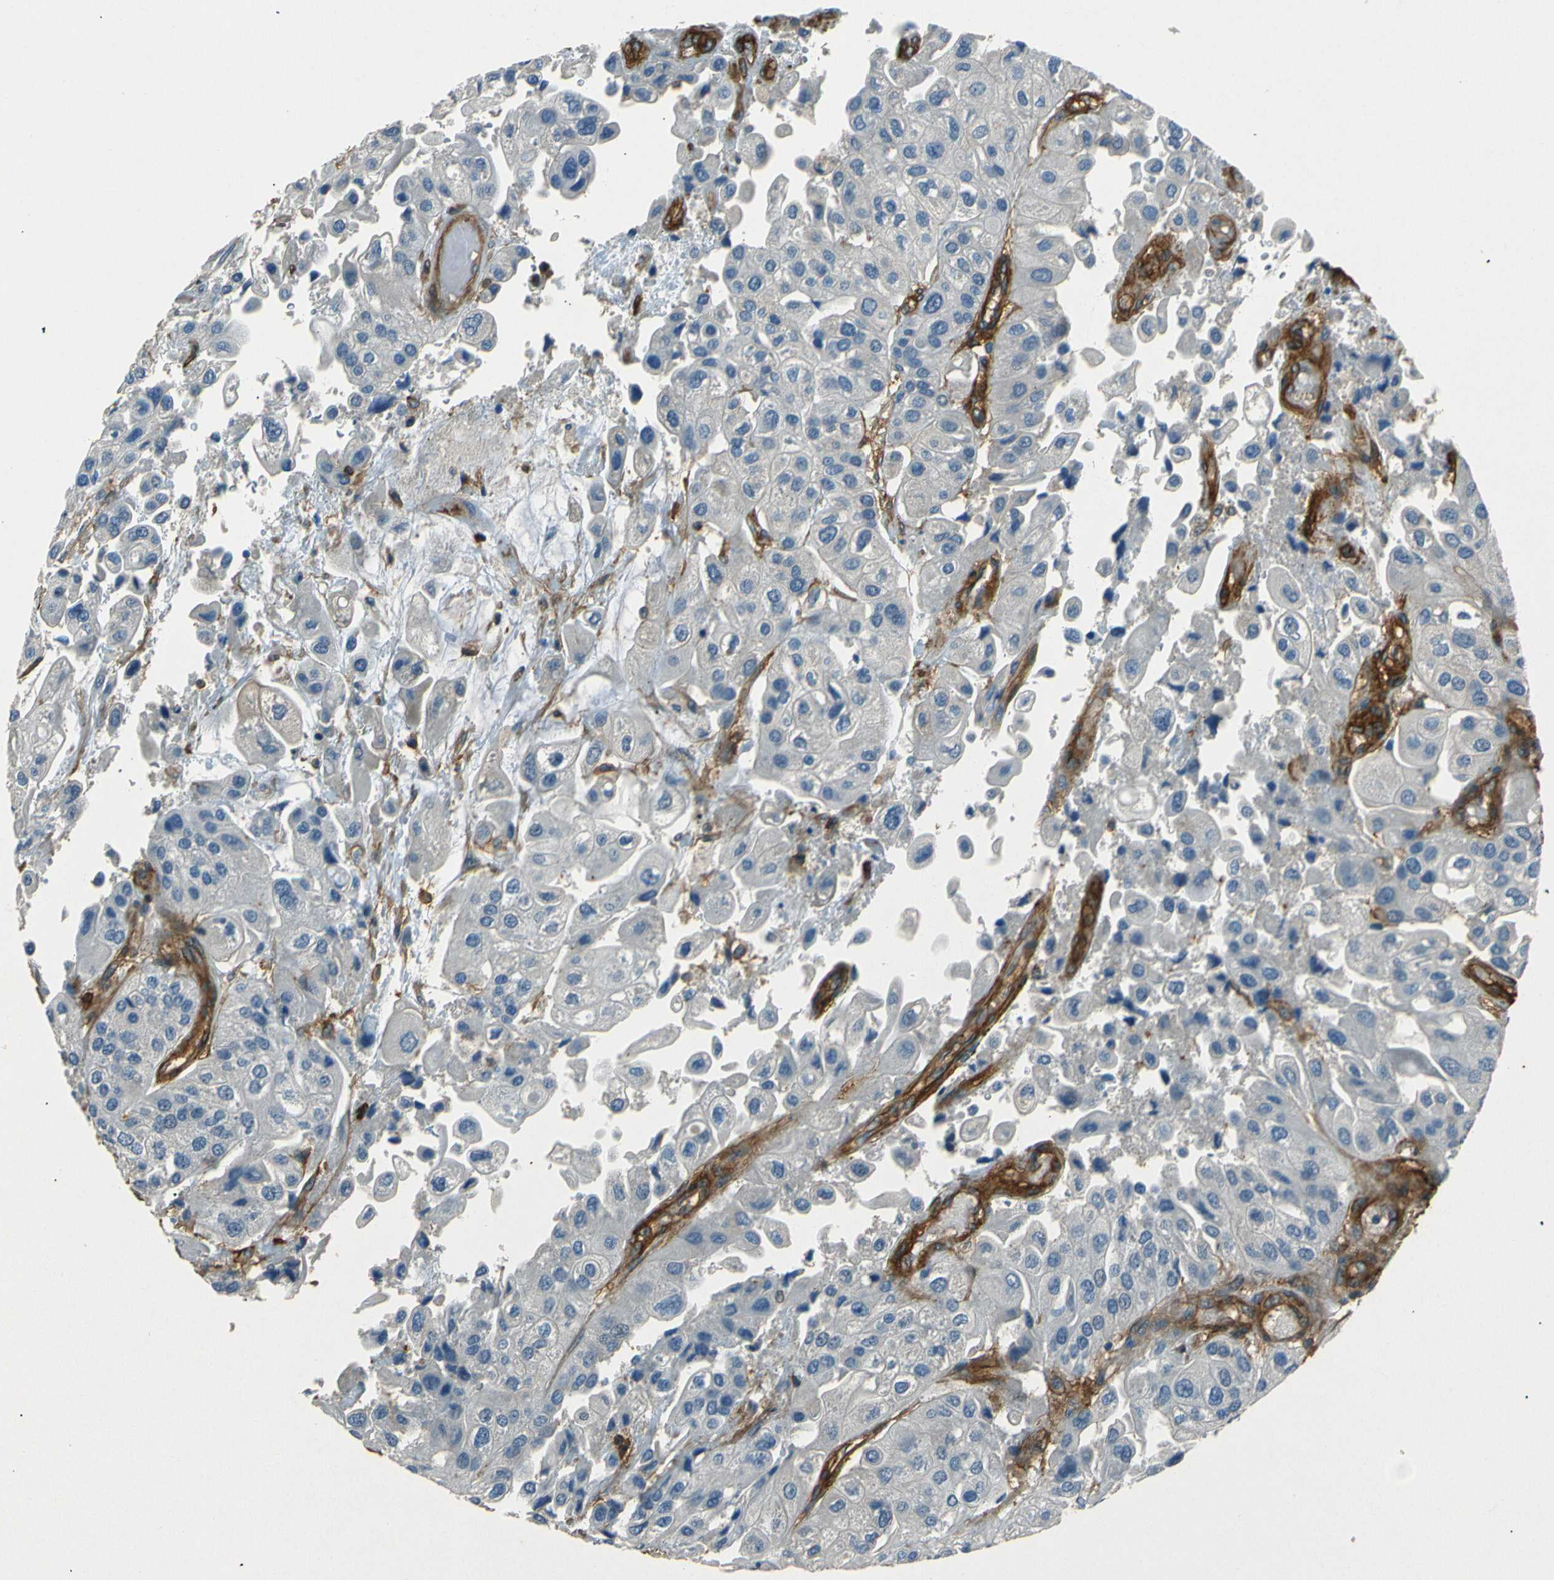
{"staining": {"intensity": "negative", "quantity": "none", "location": "none"}, "tissue": "urothelial cancer", "cell_type": "Tumor cells", "image_type": "cancer", "snomed": [{"axis": "morphology", "description": "Urothelial carcinoma, High grade"}, {"axis": "topography", "description": "Urinary bladder"}], "caption": "The immunohistochemistry (IHC) image has no significant expression in tumor cells of high-grade urothelial carcinoma tissue.", "gene": "ENTPD1", "patient": {"sex": "female", "age": 64}}